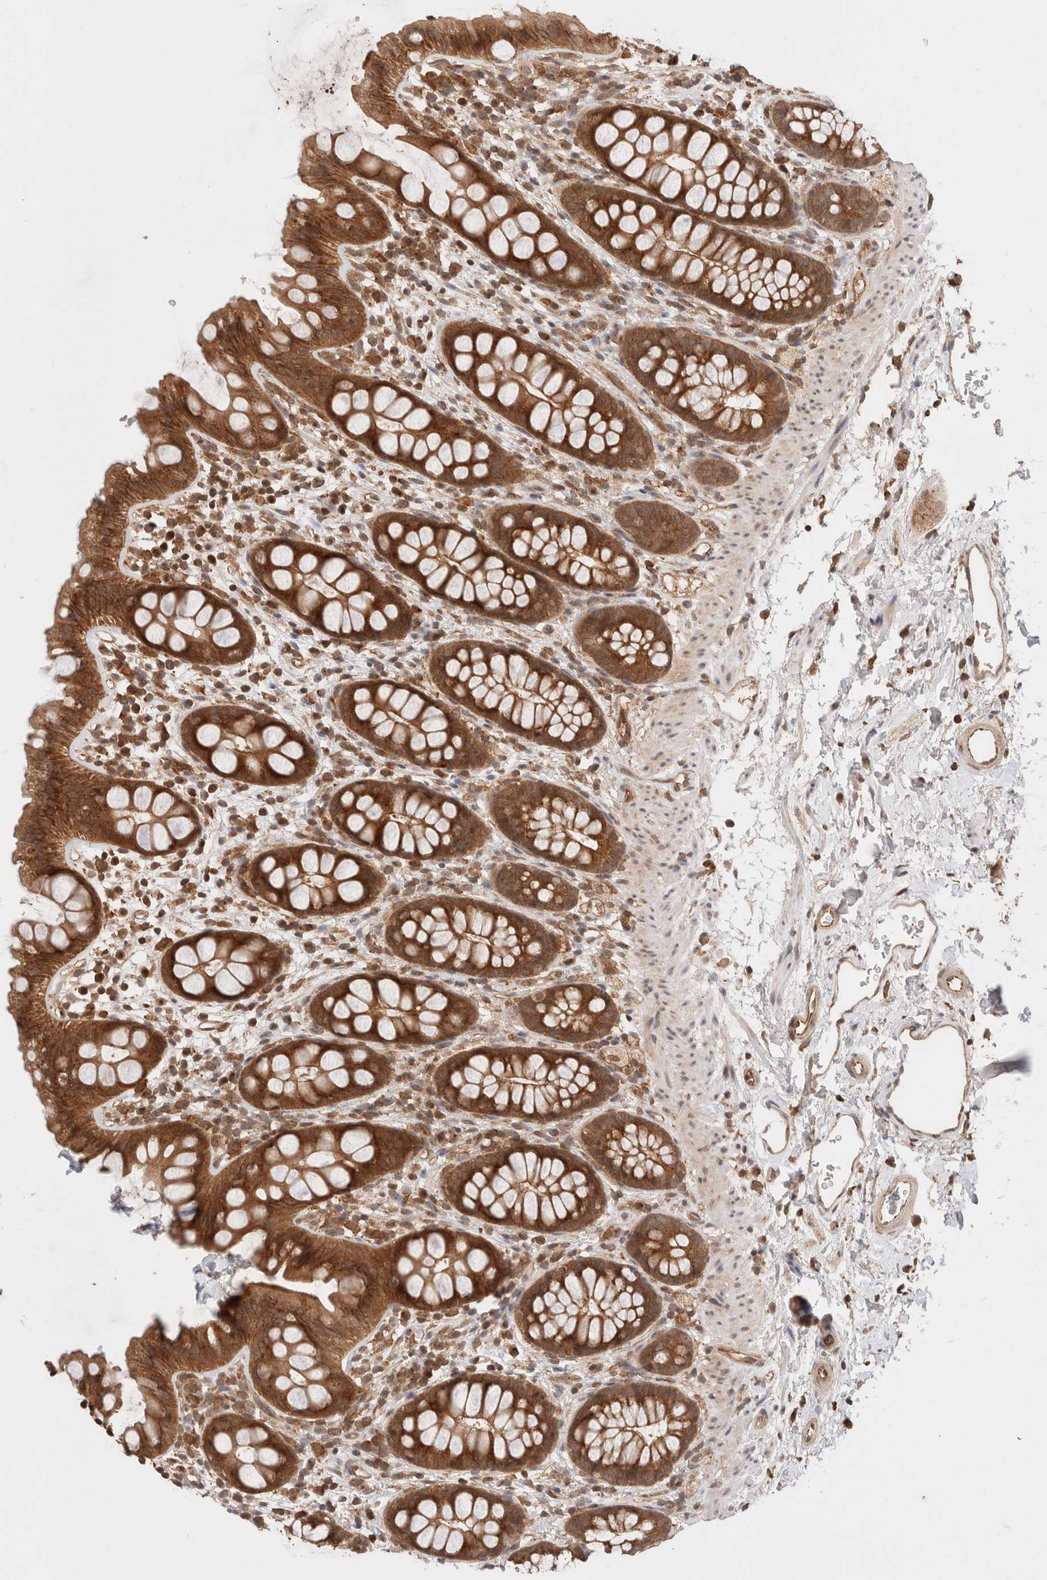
{"staining": {"intensity": "strong", "quantity": ">75%", "location": "cytoplasmic/membranous"}, "tissue": "rectum", "cell_type": "Glandular cells", "image_type": "normal", "snomed": [{"axis": "morphology", "description": "Normal tissue, NOS"}, {"axis": "topography", "description": "Rectum"}], "caption": "Strong cytoplasmic/membranous staining for a protein is identified in approximately >75% of glandular cells of benign rectum using immunohistochemistry.", "gene": "SIKE1", "patient": {"sex": "female", "age": 65}}